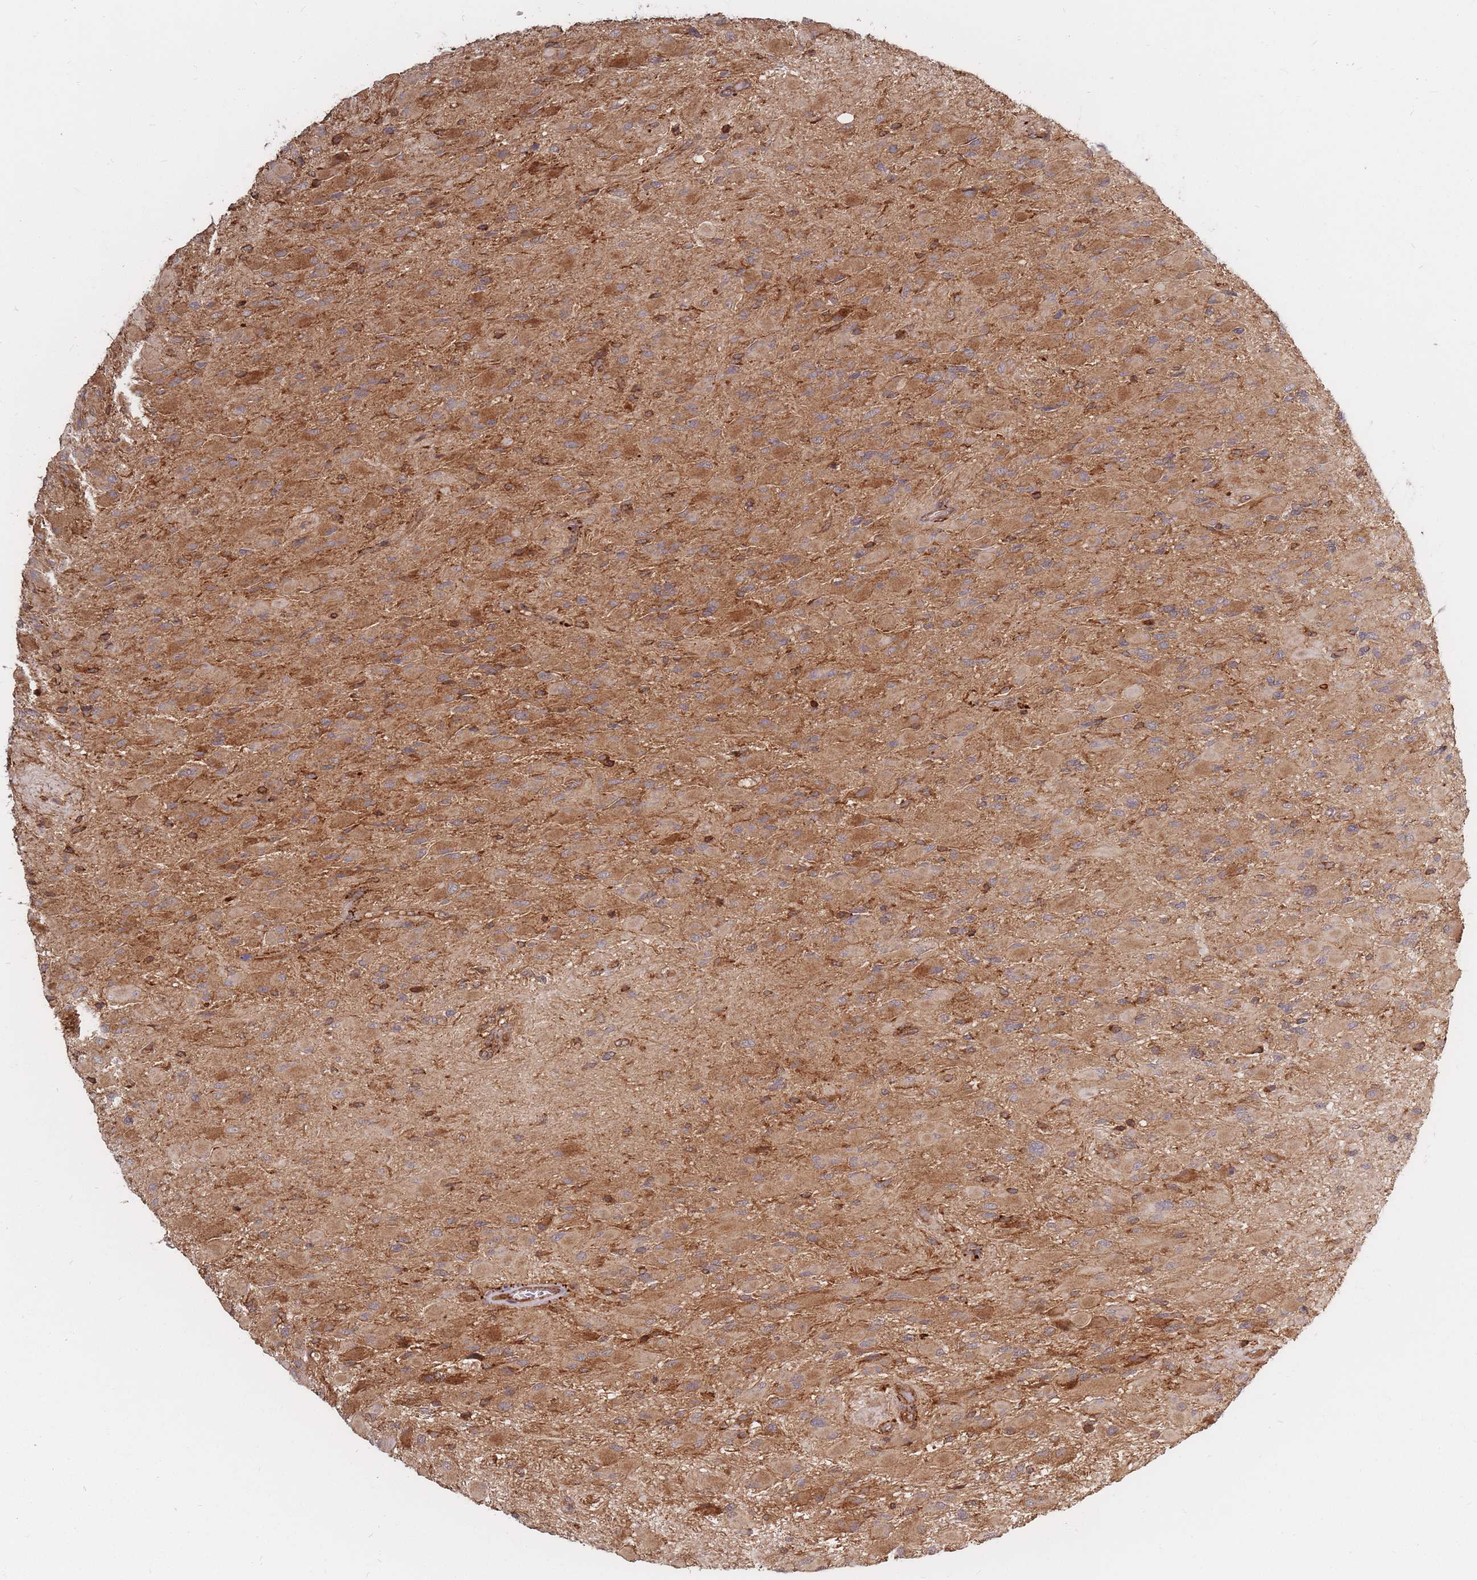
{"staining": {"intensity": "moderate", "quantity": ">75%", "location": "cytoplasmic/membranous"}, "tissue": "glioma", "cell_type": "Tumor cells", "image_type": "cancer", "snomed": [{"axis": "morphology", "description": "Glioma, malignant, High grade"}, {"axis": "topography", "description": "Cerebral cortex"}], "caption": "This image reveals IHC staining of human glioma, with medium moderate cytoplasmic/membranous staining in about >75% of tumor cells.", "gene": "RASSF2", "patient": {"sex": "female", "age": 36}}